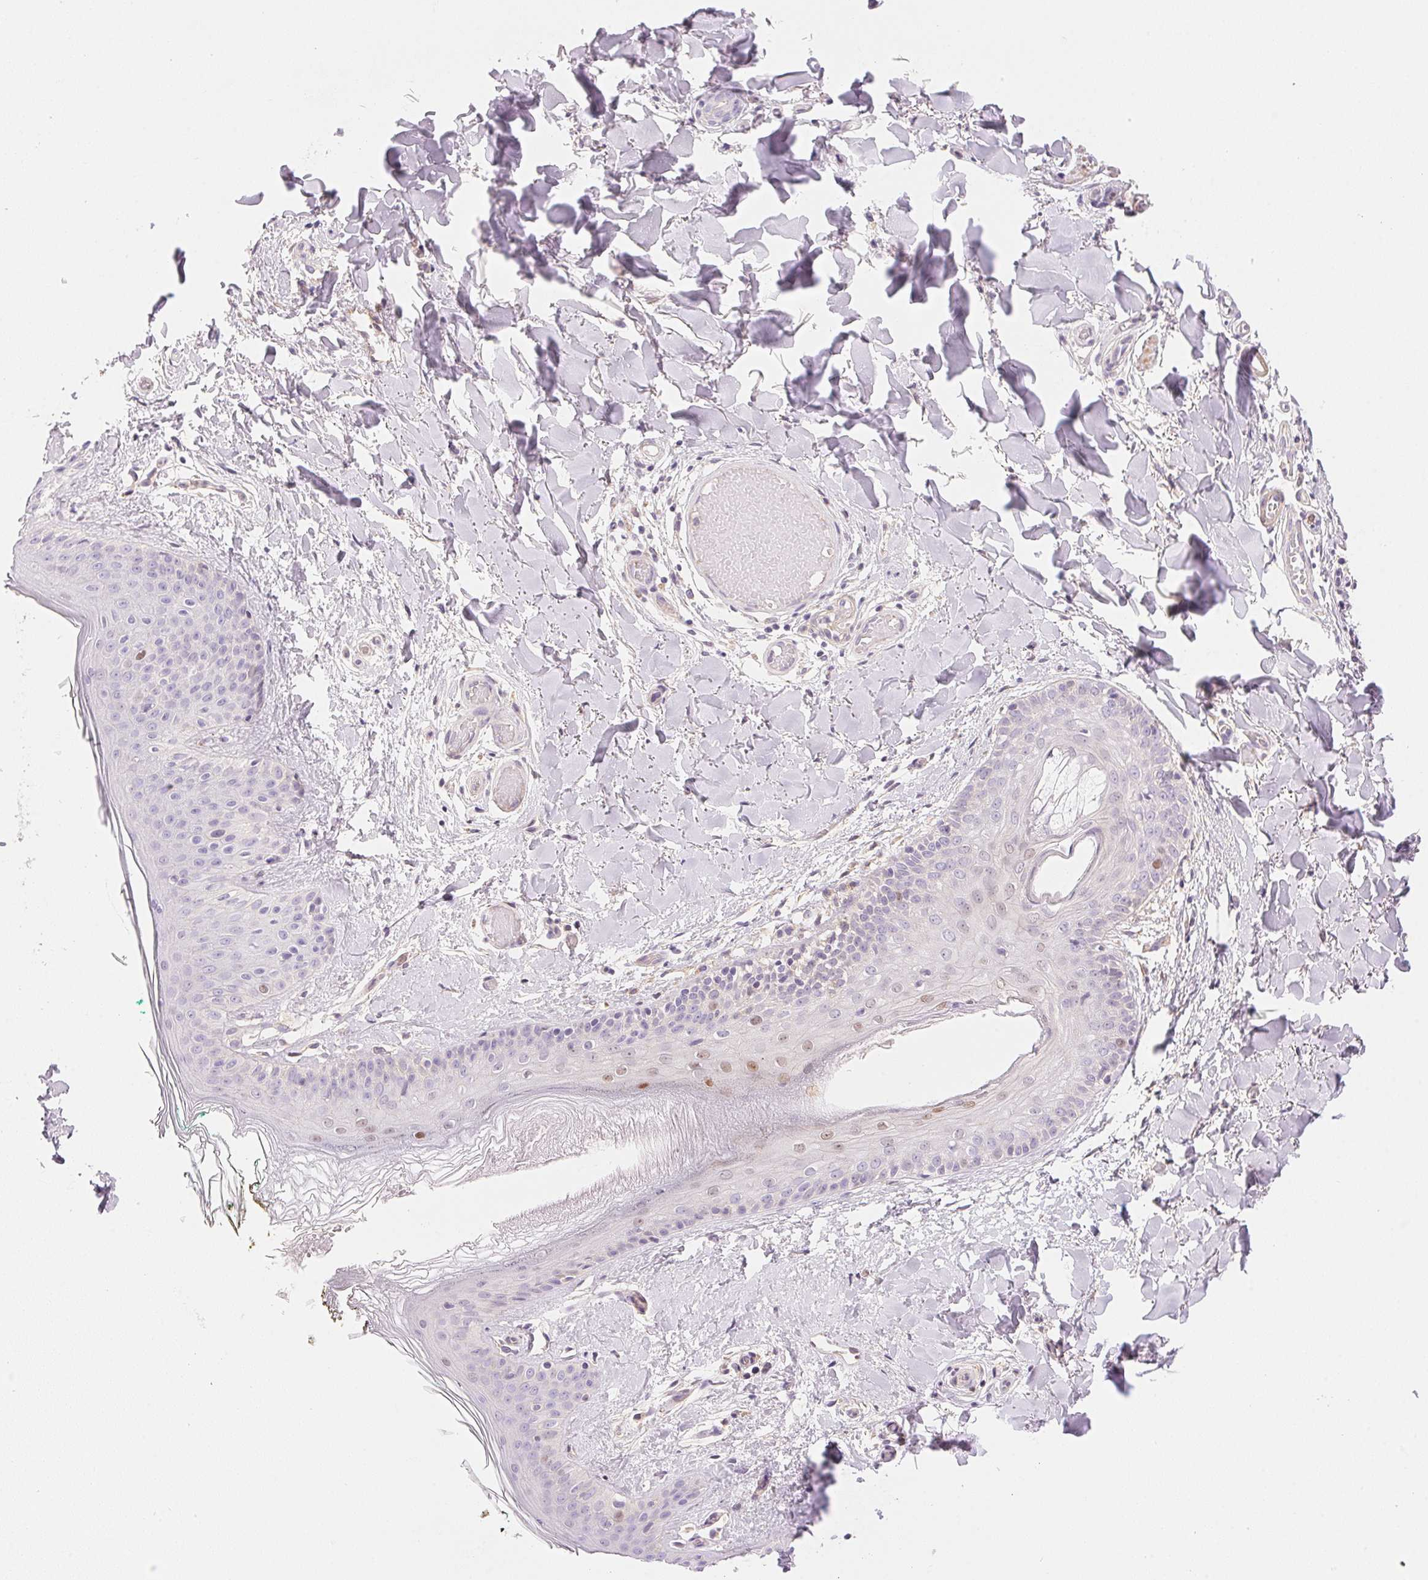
{"staining": {"intensity": "negative", "quantity": "none", "location": "none"}, "tissue": "skin", "cell_type": "Fibroblasts", "image_type": "normal", "snomed": [{"axis": "morphology", "description": "Normal tissue, NOS"}, {"axis": "topography", "description": "Skin"}], "caption": "The histopathology image demonstrates no significant expression in fibroblasts of skin.", "gene": "SMTN", "patient": {"sex": "female", "age": 34}}